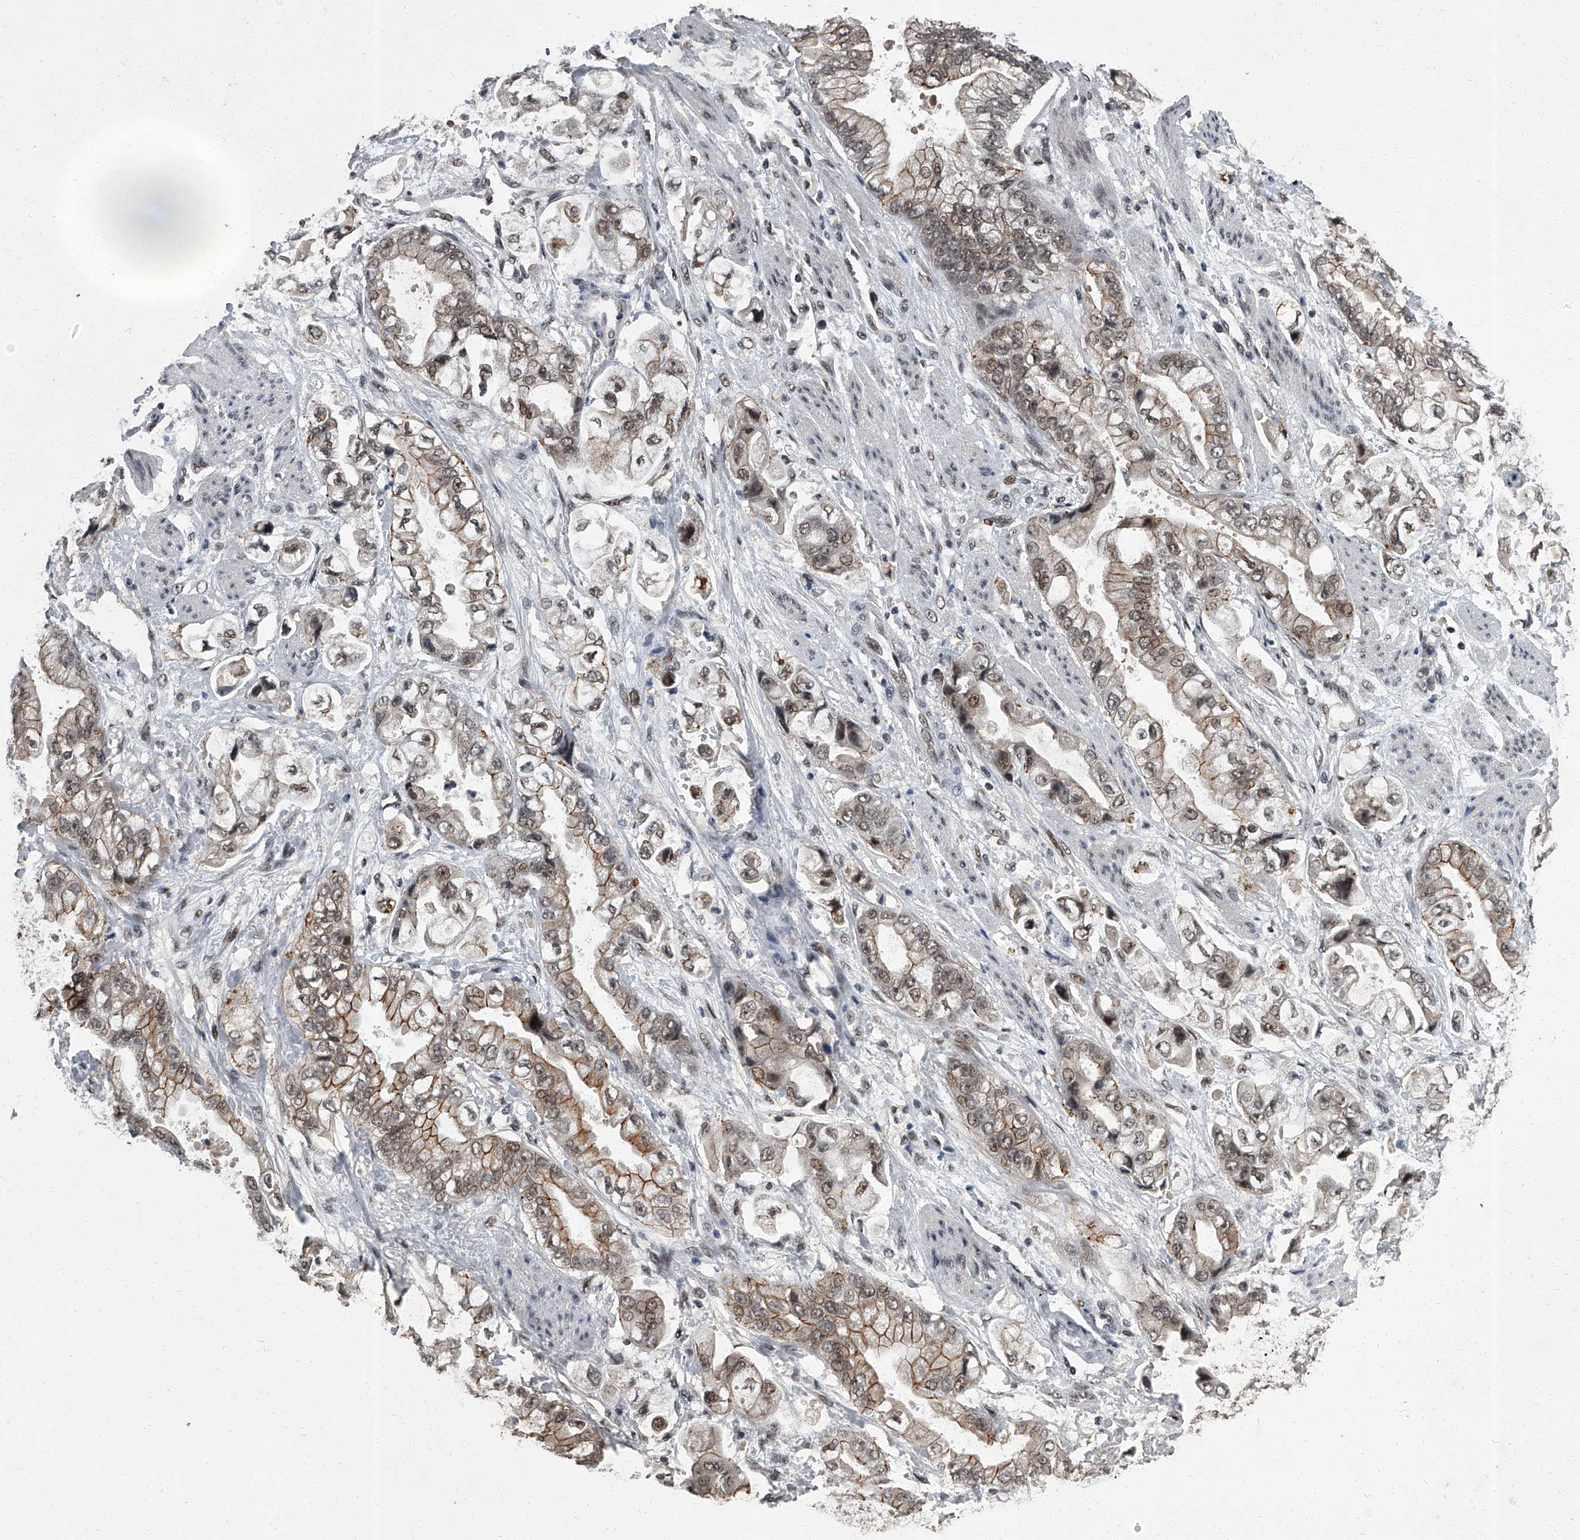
{"staining": {"intensity": "moderate", "quantity": "25%-75%", "location": "cytoplasmic/membranous,nuclear"}, "tissue": "stomach cancer", "cell_type": "Tumor cells", "image_type": "cancer", "snomed": [{"axis": "morphology", "description": "Adenocarcinoma, NOS"}, {"axis": "topography", "description": "Stomach"}], "caption": "Protein expression analysis of human adenocarcinoma (stomach) reveals moderate cytoplasmic/membranous and nuclear positivity in about 25%-75% of tumor cells. (IHC, brightfield microscopy, high magnification).", "gene": "ZNF518B", "patient": {"sex": "male", "age": 62}}